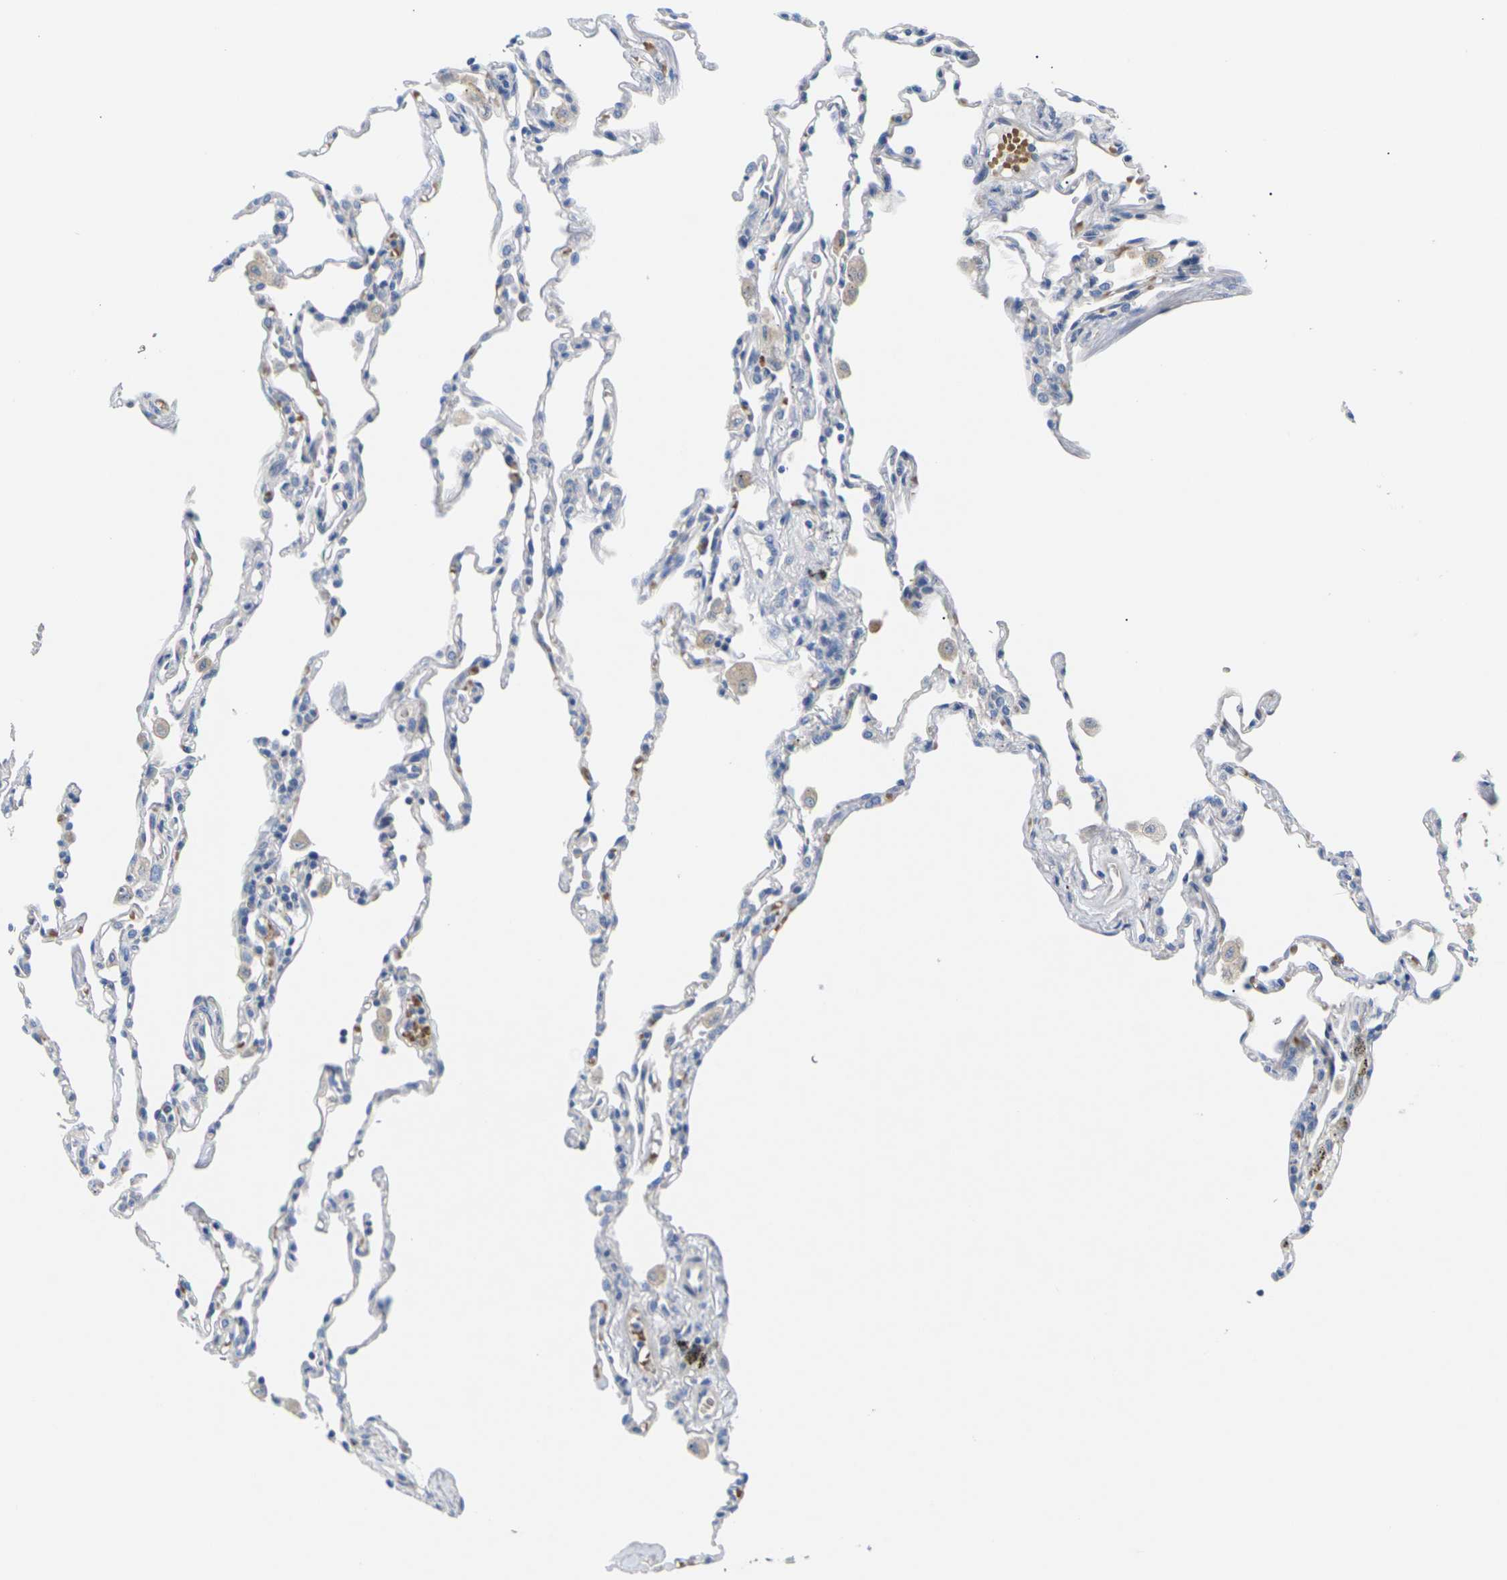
{"staining": {"intensity": "negative", "quantity": "none", "location": "none"}, "tissue": "lung", "cell_type": "Alveolar cells", "image_type": "normal", "snomed": [{"axis": "morphology", "description": "Normal tissue, NOS"}, {"axis": "topography", "description": "Lung"}], "caption": "A high-resolution image shows immunohistochemistry (IHC) staining of benign lung, which reveals no significant staining in alveolar cells.", "gene": "TMCO4", "patient": {"sex": "male", "age": 59}}